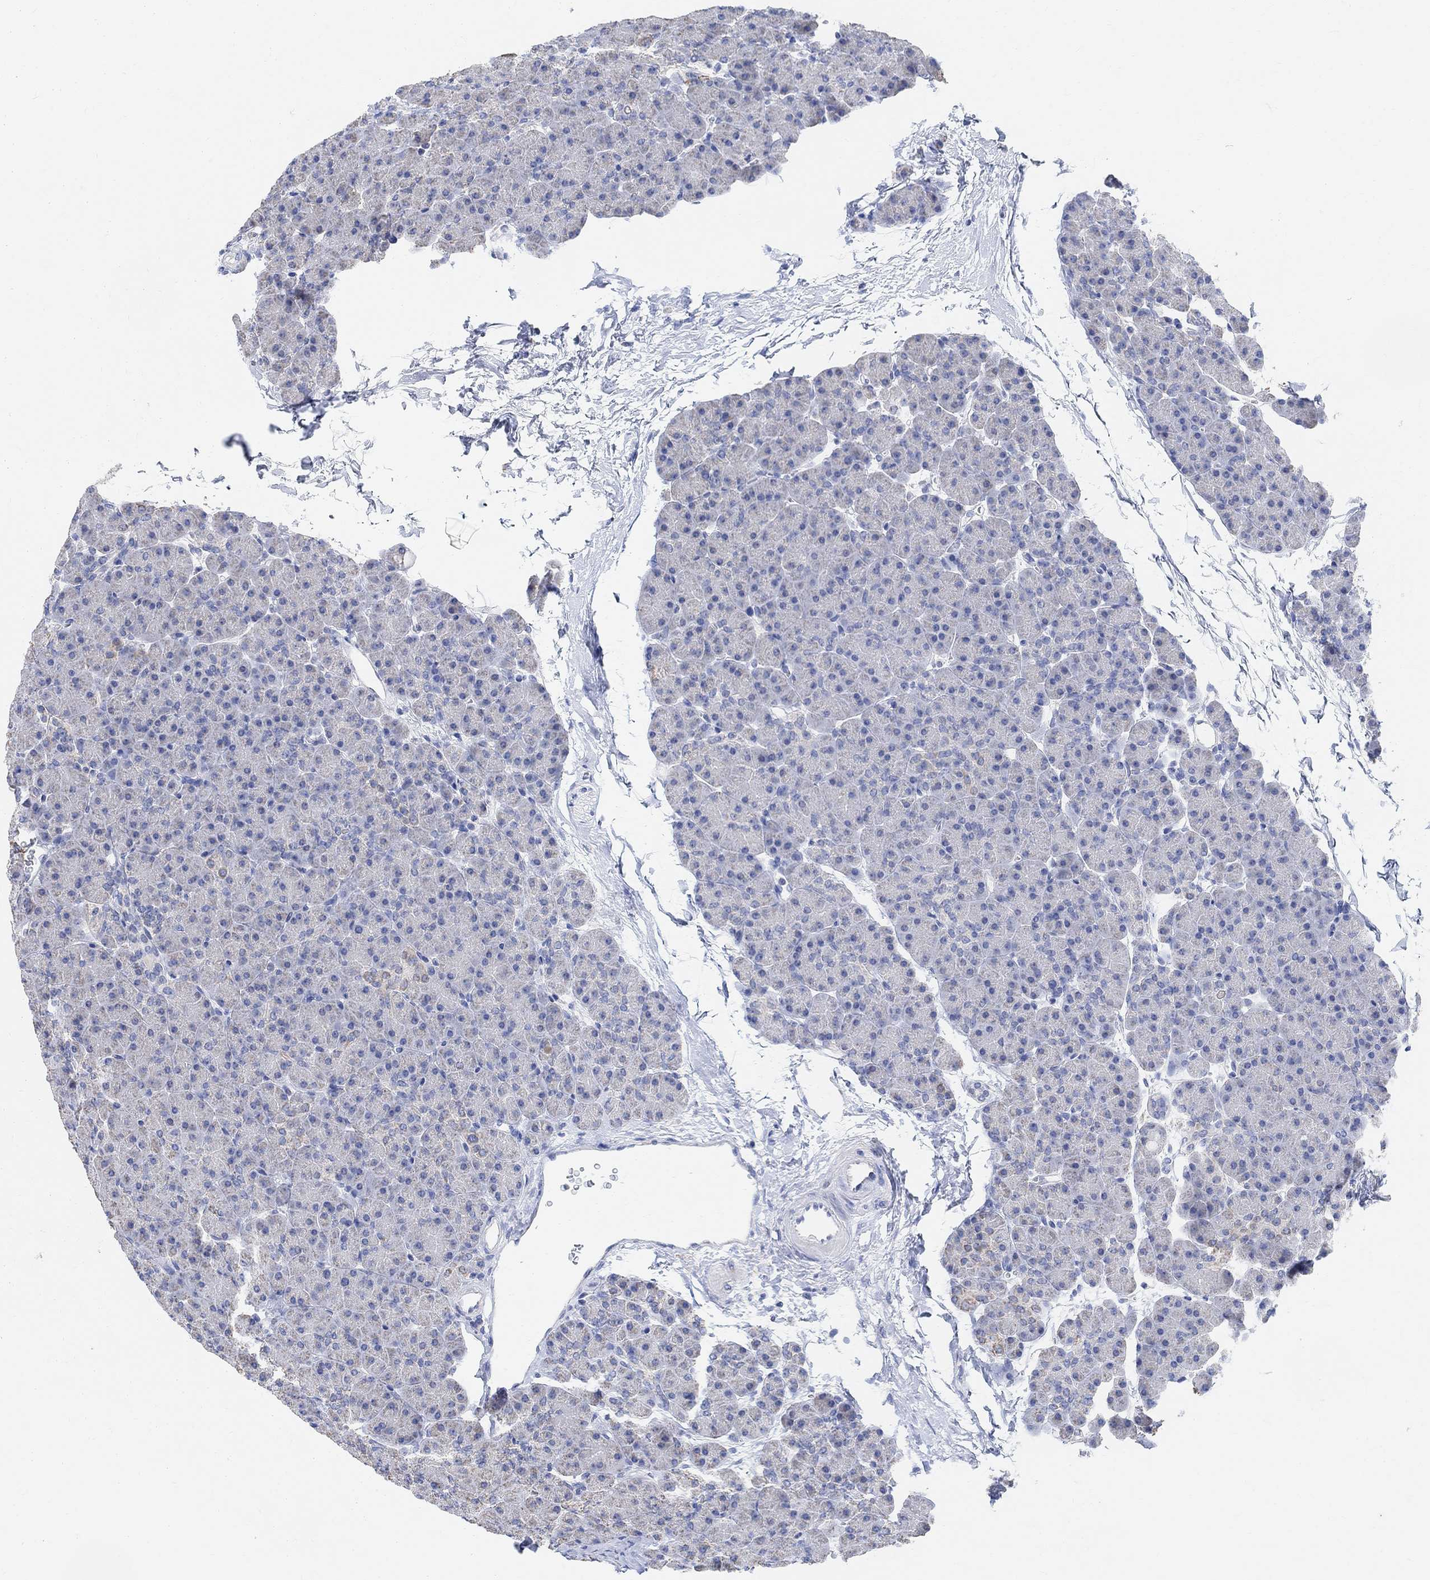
{"staining": {"intensity": "negative", "quantity": "none", "location": "none"}, "tissue": "pancreas", "cell_type": "Exocrine glandular cells", "image_type": "normal", "snomed": [{"axis": "morphology", "description": "Normal tissue, NOS"}, {"axis": "topography", "description": "Pancreas"}], "caption": "Immunohistochemical staining of normal pancreas reveals no significant expression in exocrine glandular cells.", "gene": "SYT12", "patient": {"sex": "female", "age": 44}}